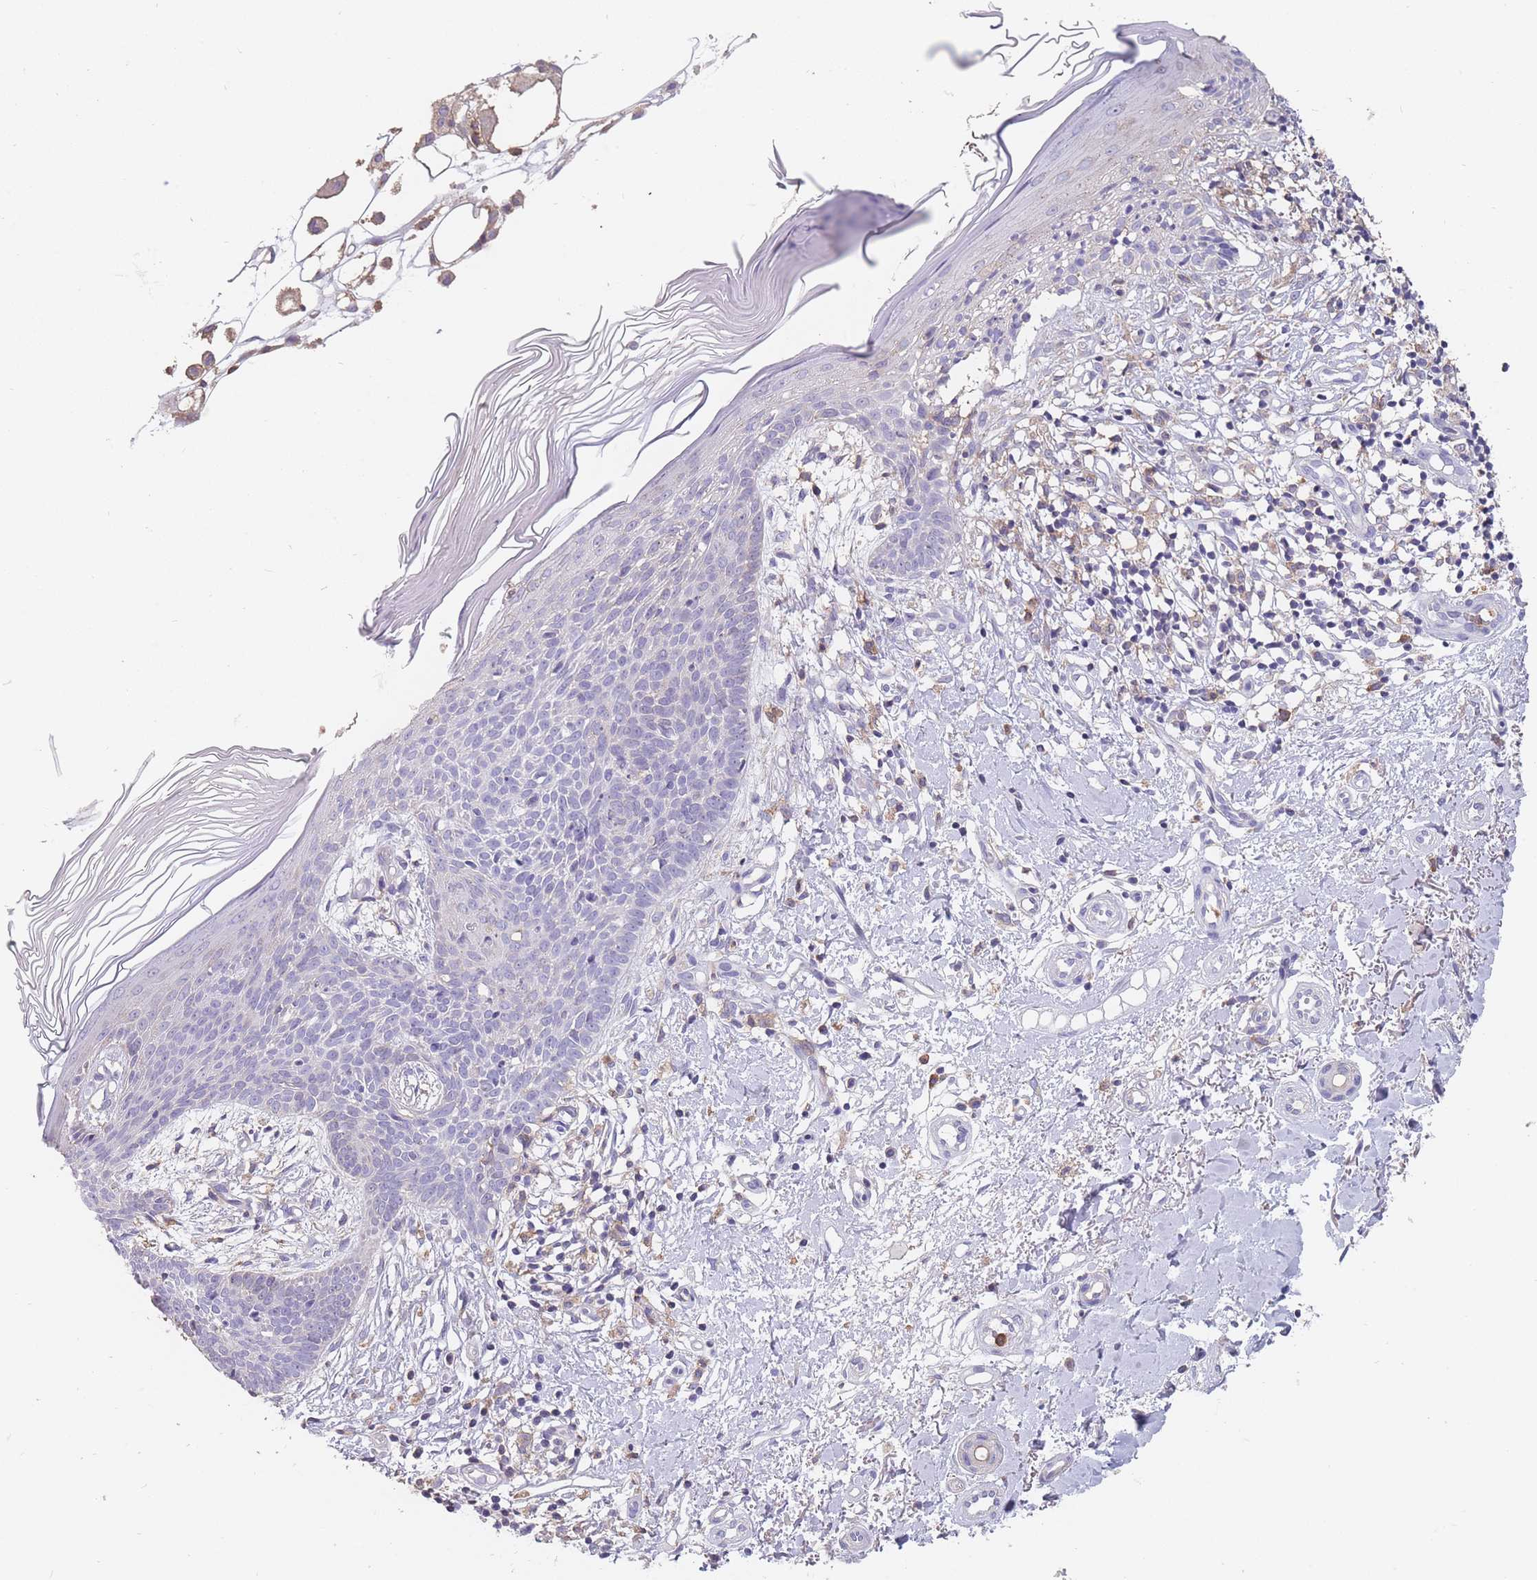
{"staining": {"intensity": "negative", "quantity": "none", "location": "none"}, "tissue": "skin cancer", "cell_type": "Tumor cells", "image_type": "cancer", "snomed": [{"axis": "morphology", "description": "Basal cell carcinoma"}, {"axis": "topography", "description": "Skin"}], "caption": "Skin cancer (basal cell carcinoma) was stained to show a protein in brown. There is no significant positivity in tumor cells. (Brightfield microscopy of DAB (3,3'-diaminobenzidine) immunohistochemistry at high magnification).", "gene": "CLEC12A", "patient": {"sex": "male", "age": 78}}